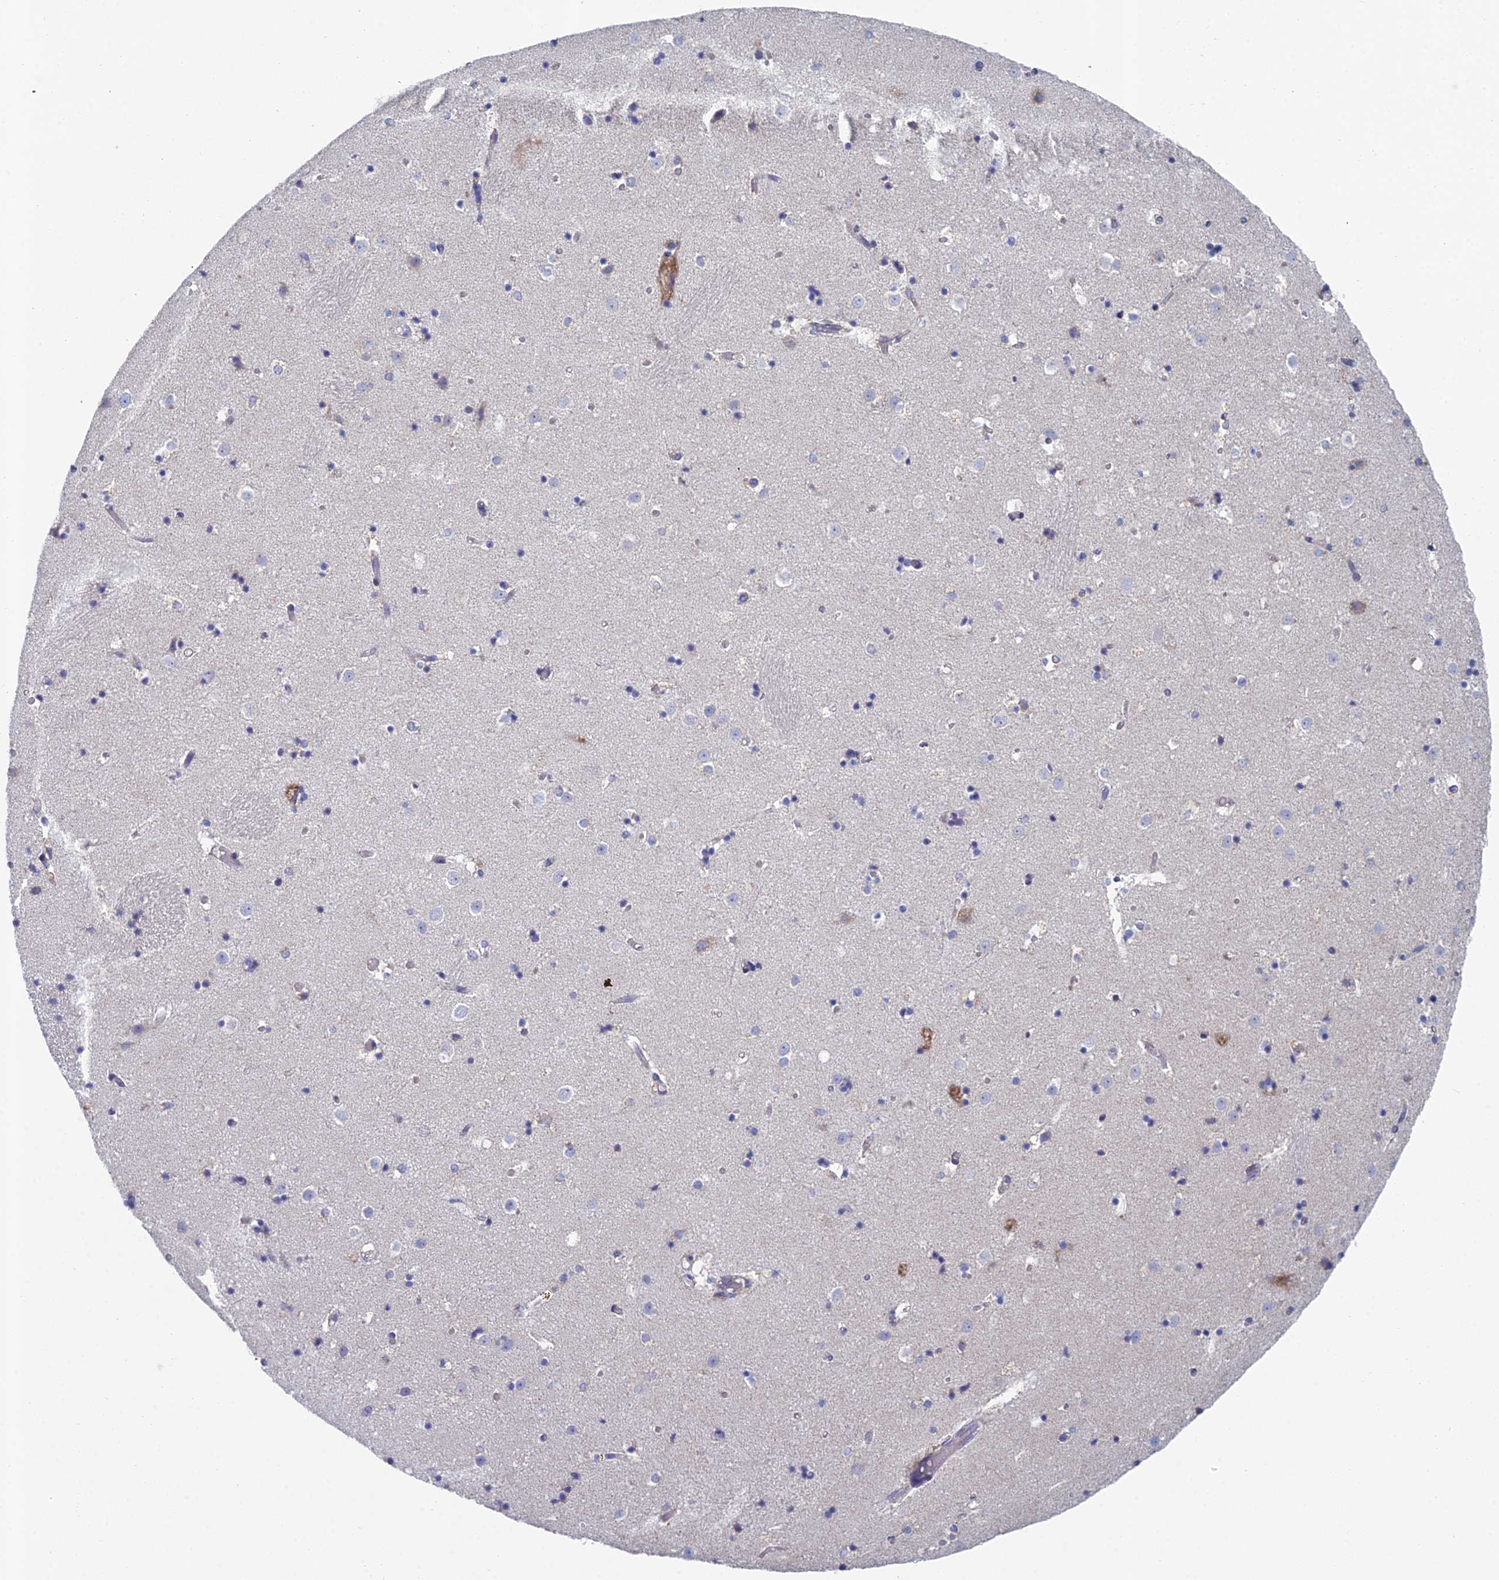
{"staining": {"intensity": "negative", "quantity": "none", "location": "none"}, "tissue": "caudate", "cell_type": "Glial cells", "image_type": "normal", "snomed": [{"axis": "morphology", "description": "Normal tissue, NOS"}, {"axis": "topography", "description": "Lateral ventricle wall"}], "caption": "Protein analysis of unremarkable caudate displays no significant positivity in glial cells. (Brightfield microscopy of DAB immunohistochemistry (IHC) at high magnification).", "gene": "CRACR2B", "patient": {"sex": "female", "age": 52}}